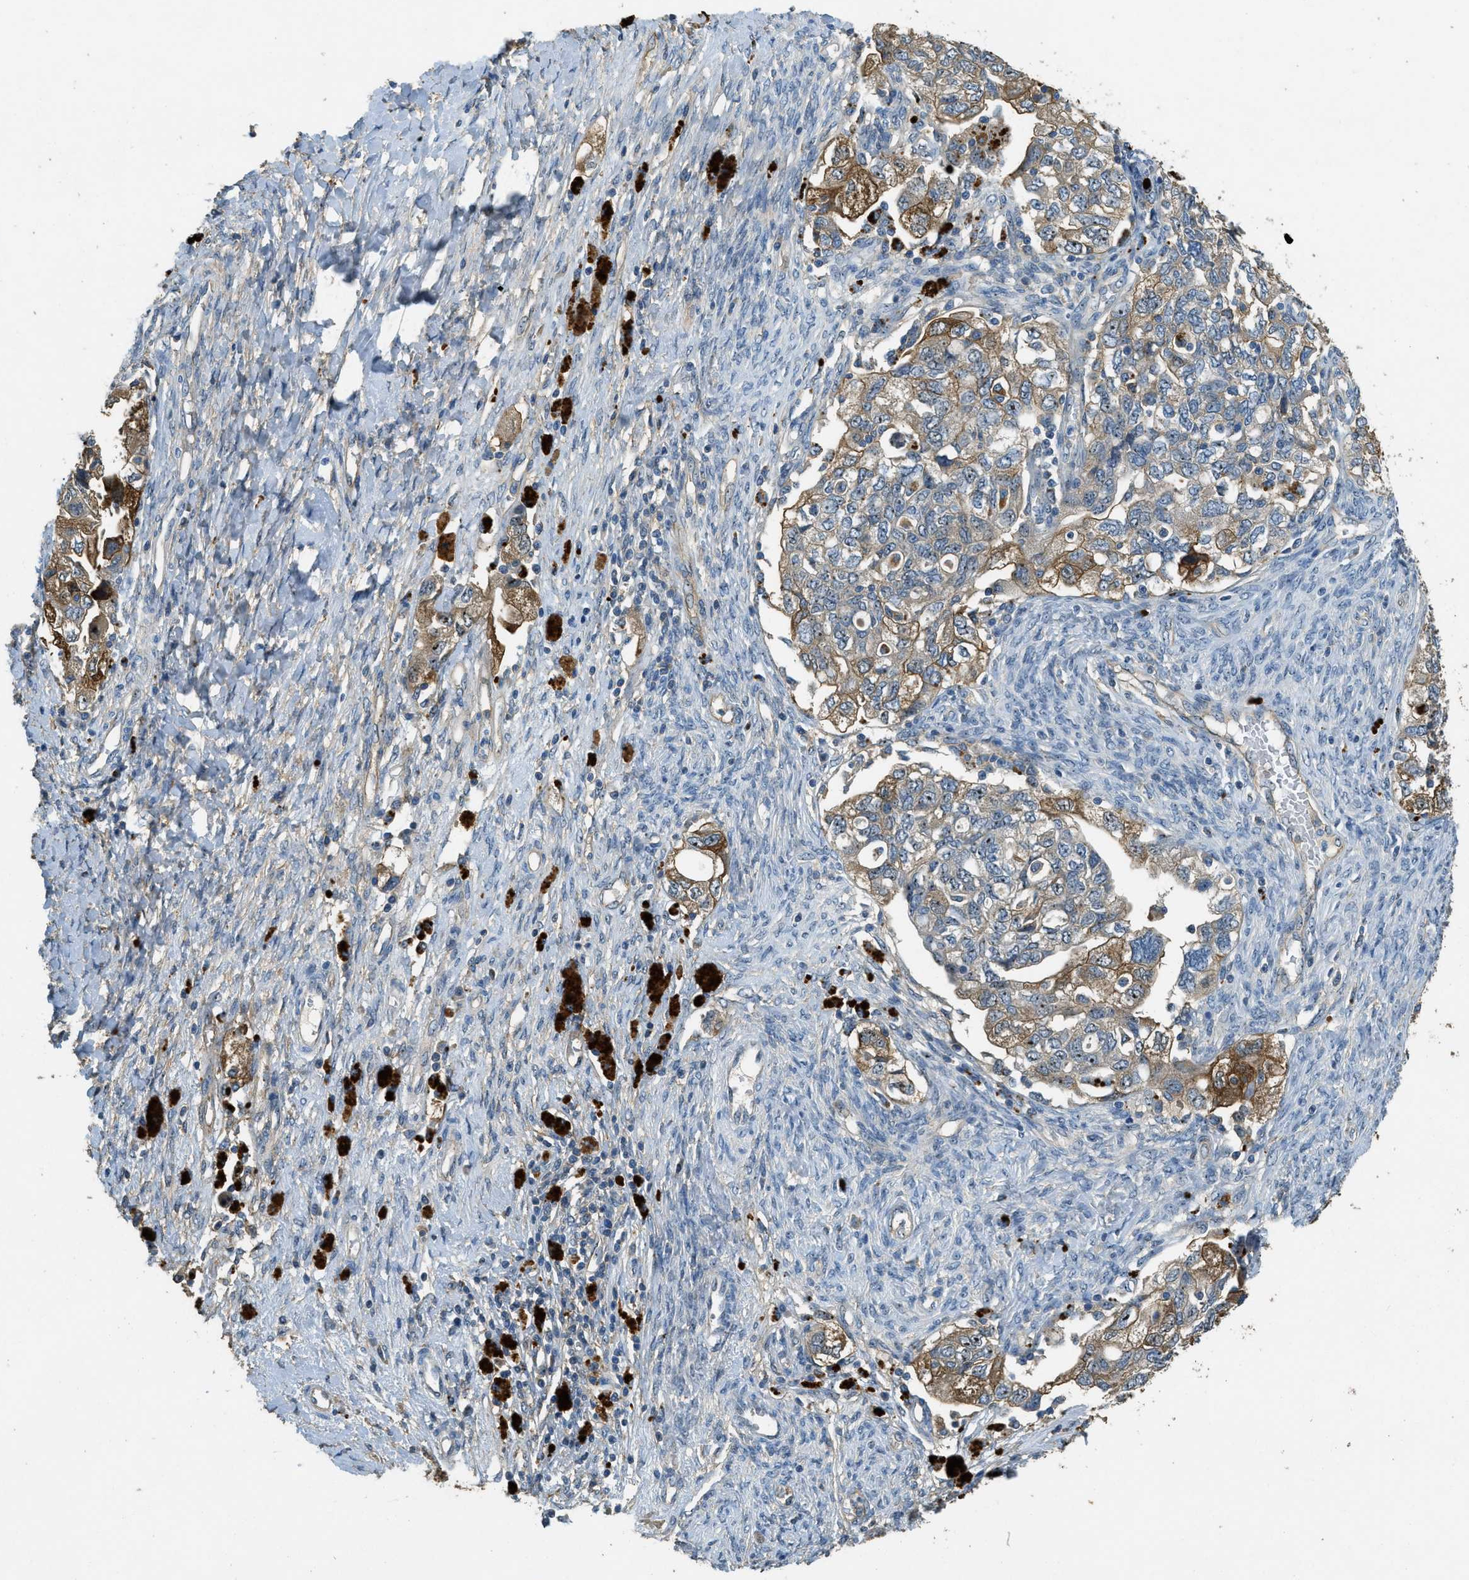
{"staining": {"intensity": "moderate", "quantity": "25%-75%", "location": "cytoplasmic/membranous"}, "tissue": "ovarian cancer", "cell_type": "Tumor cells", "image_type": "cancer", "snomed": [{"axis": "morphology", "description": "Carcinoma, NOS"}, {"axis": "morphology", "description": "Cystadenocarcinoma, serous, NOS"}, {"axis": "topography", "description": "Ovary"}], "caption": "Immunohistochemical staining of human serous cystadenocarcinoma (ovarian) demonstrates moderate cytoplasmic/membranous protein expression in approximately 25%-75% of tumor cells.", "gene": "OSMR", "patient": {"sex": "female", "age": 69}}